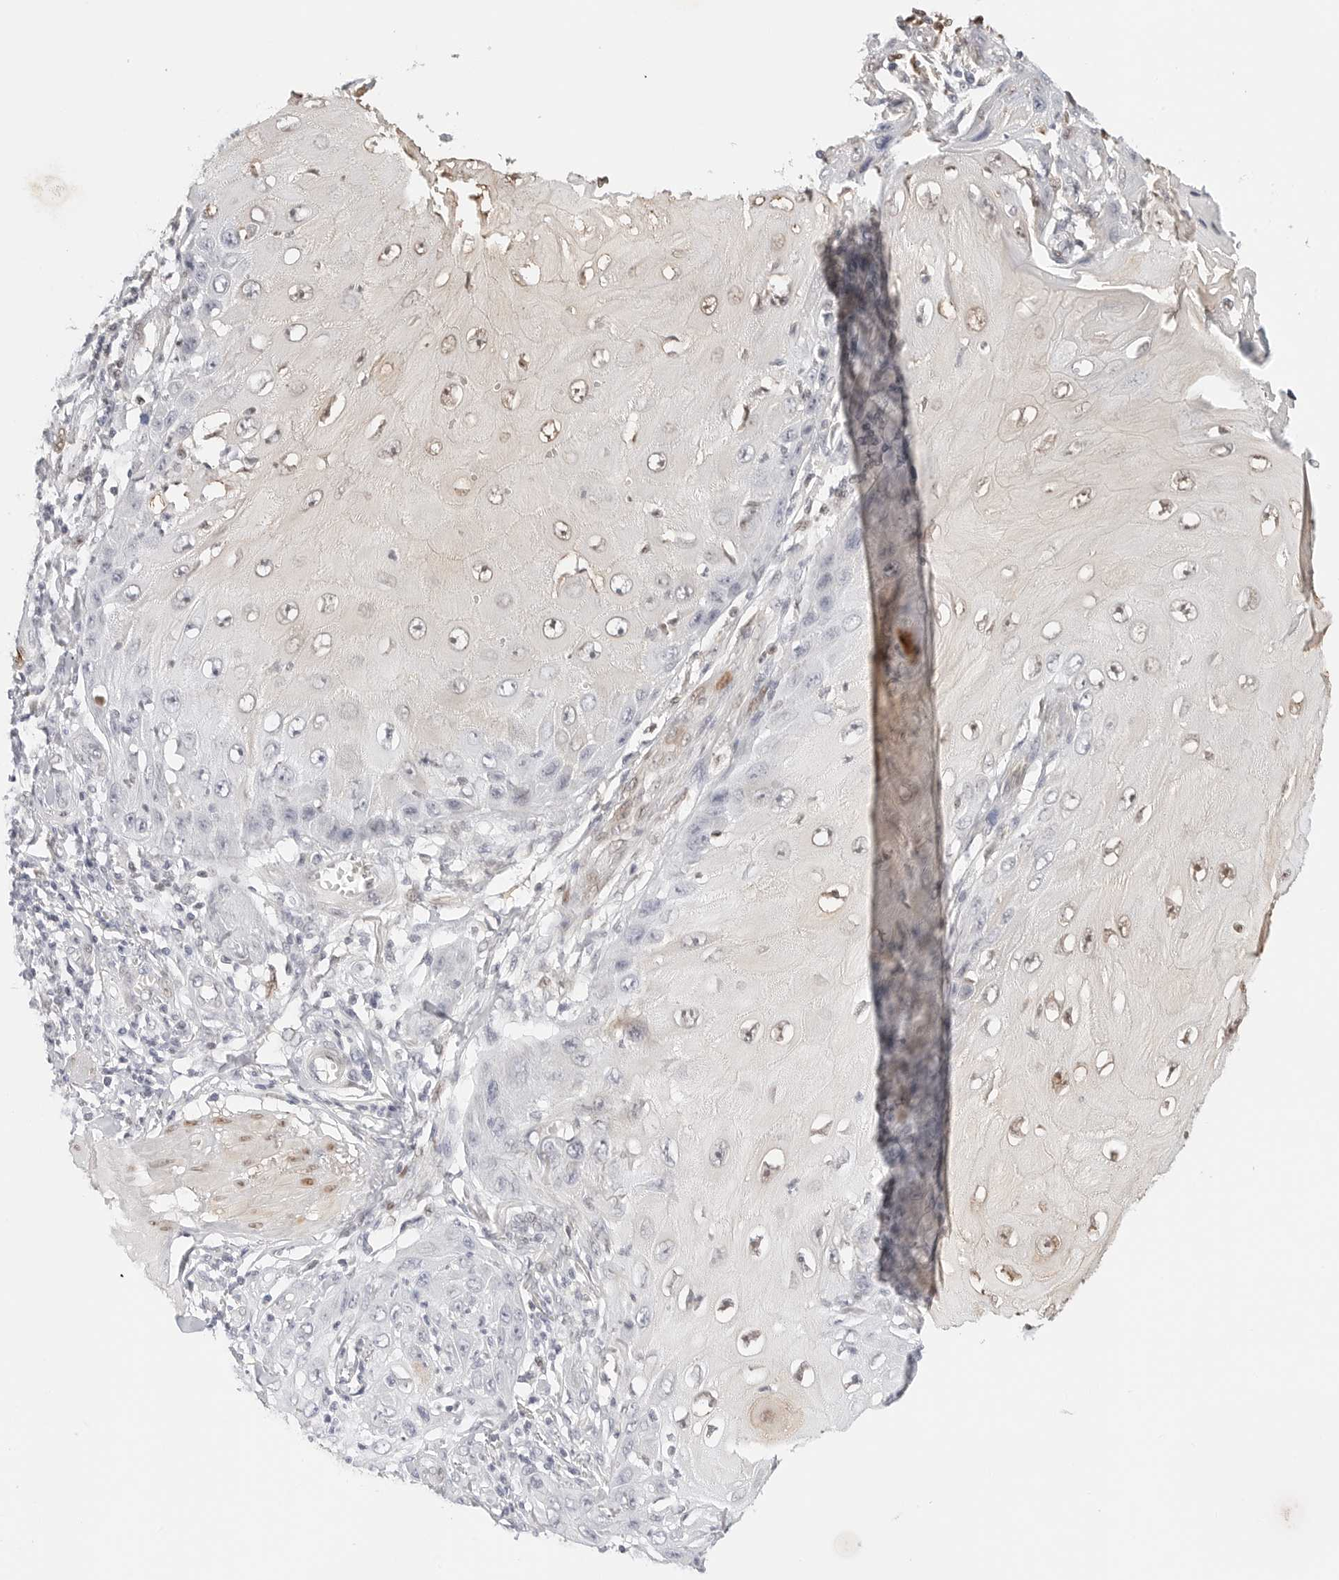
{"staining": {"intensity": "weak", "quantity": "<25%", "location": "nuclear"}, "tissue": "skin cancer", "cell_type": "Tumor cells", "image_type": "cancer", "snomed": [{"axis": "morphology", "description": "Squamous cell carcinoma, NOS"}, {"axis": "topography", "description": "Skin"}], "caption": "Immunohistochemical staining of human skin cancer reveals no significant staining in tumor cells.", "gene": "SPIDR", "patient": {"sex": "female", "age": 73}}